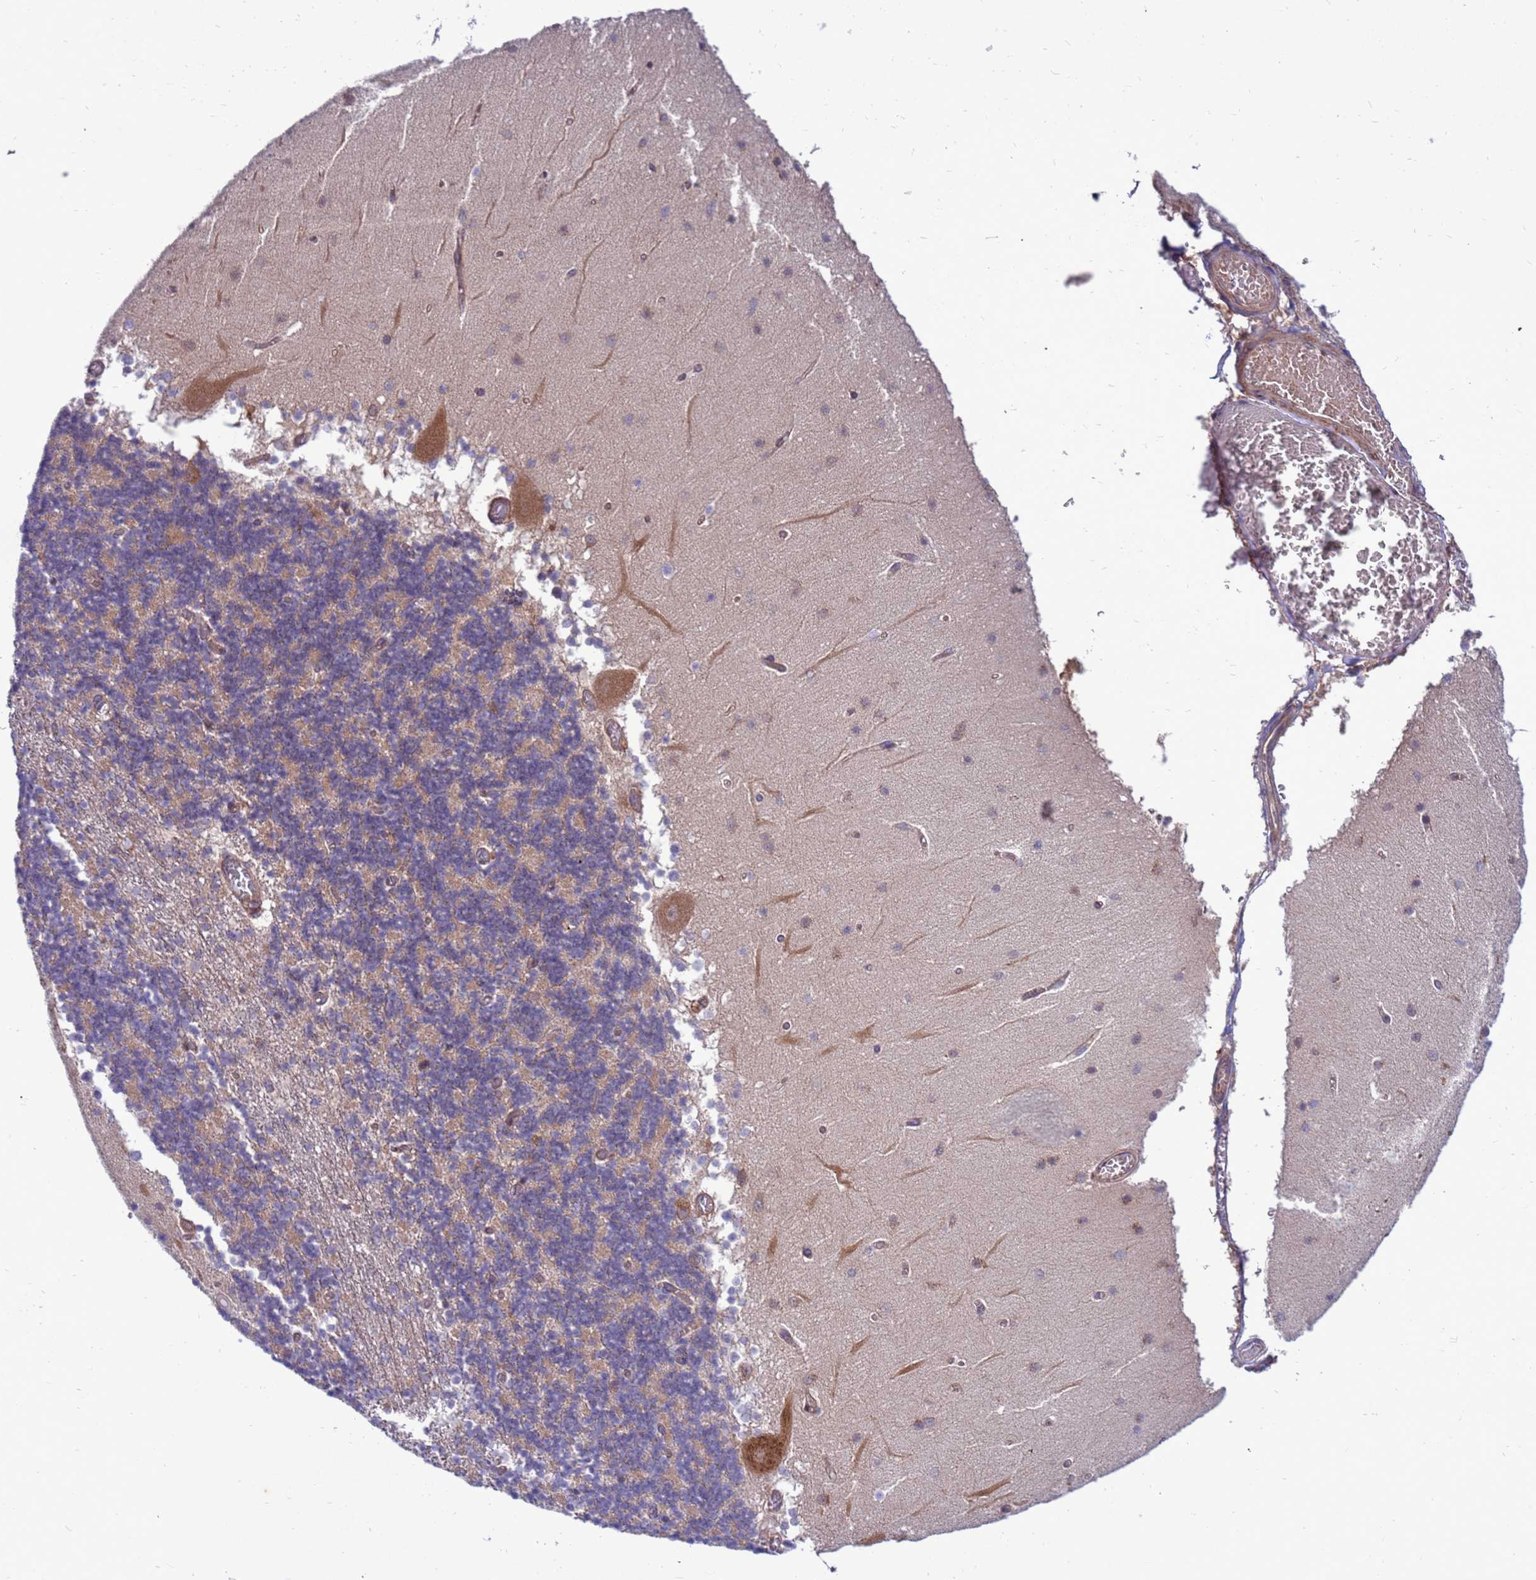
{"staining": {"intensity": "moderate", "quantity": "25%-75%", "location": "cytoplasmic/membranous"}, "tissue": "cerebellum", "cell_type": "Cells in granular layer", "image_type": "normal", "snomed": [{"axis": "morphology", "description": "Normal tissue, NOS"}, {"axis": "topography", "description": "Cerebellum"}], "caption": "A high-resolution histopathology image shows immunohistochemistry (IHC) staining of normal cerebellum, which demonstrates moderate cytoplasmic/membranous positivity in approximately 25%-75% of cells in granular layer.", "gene": "ZC3HAV1", "patient": {"sex": "female", "age": 28}}